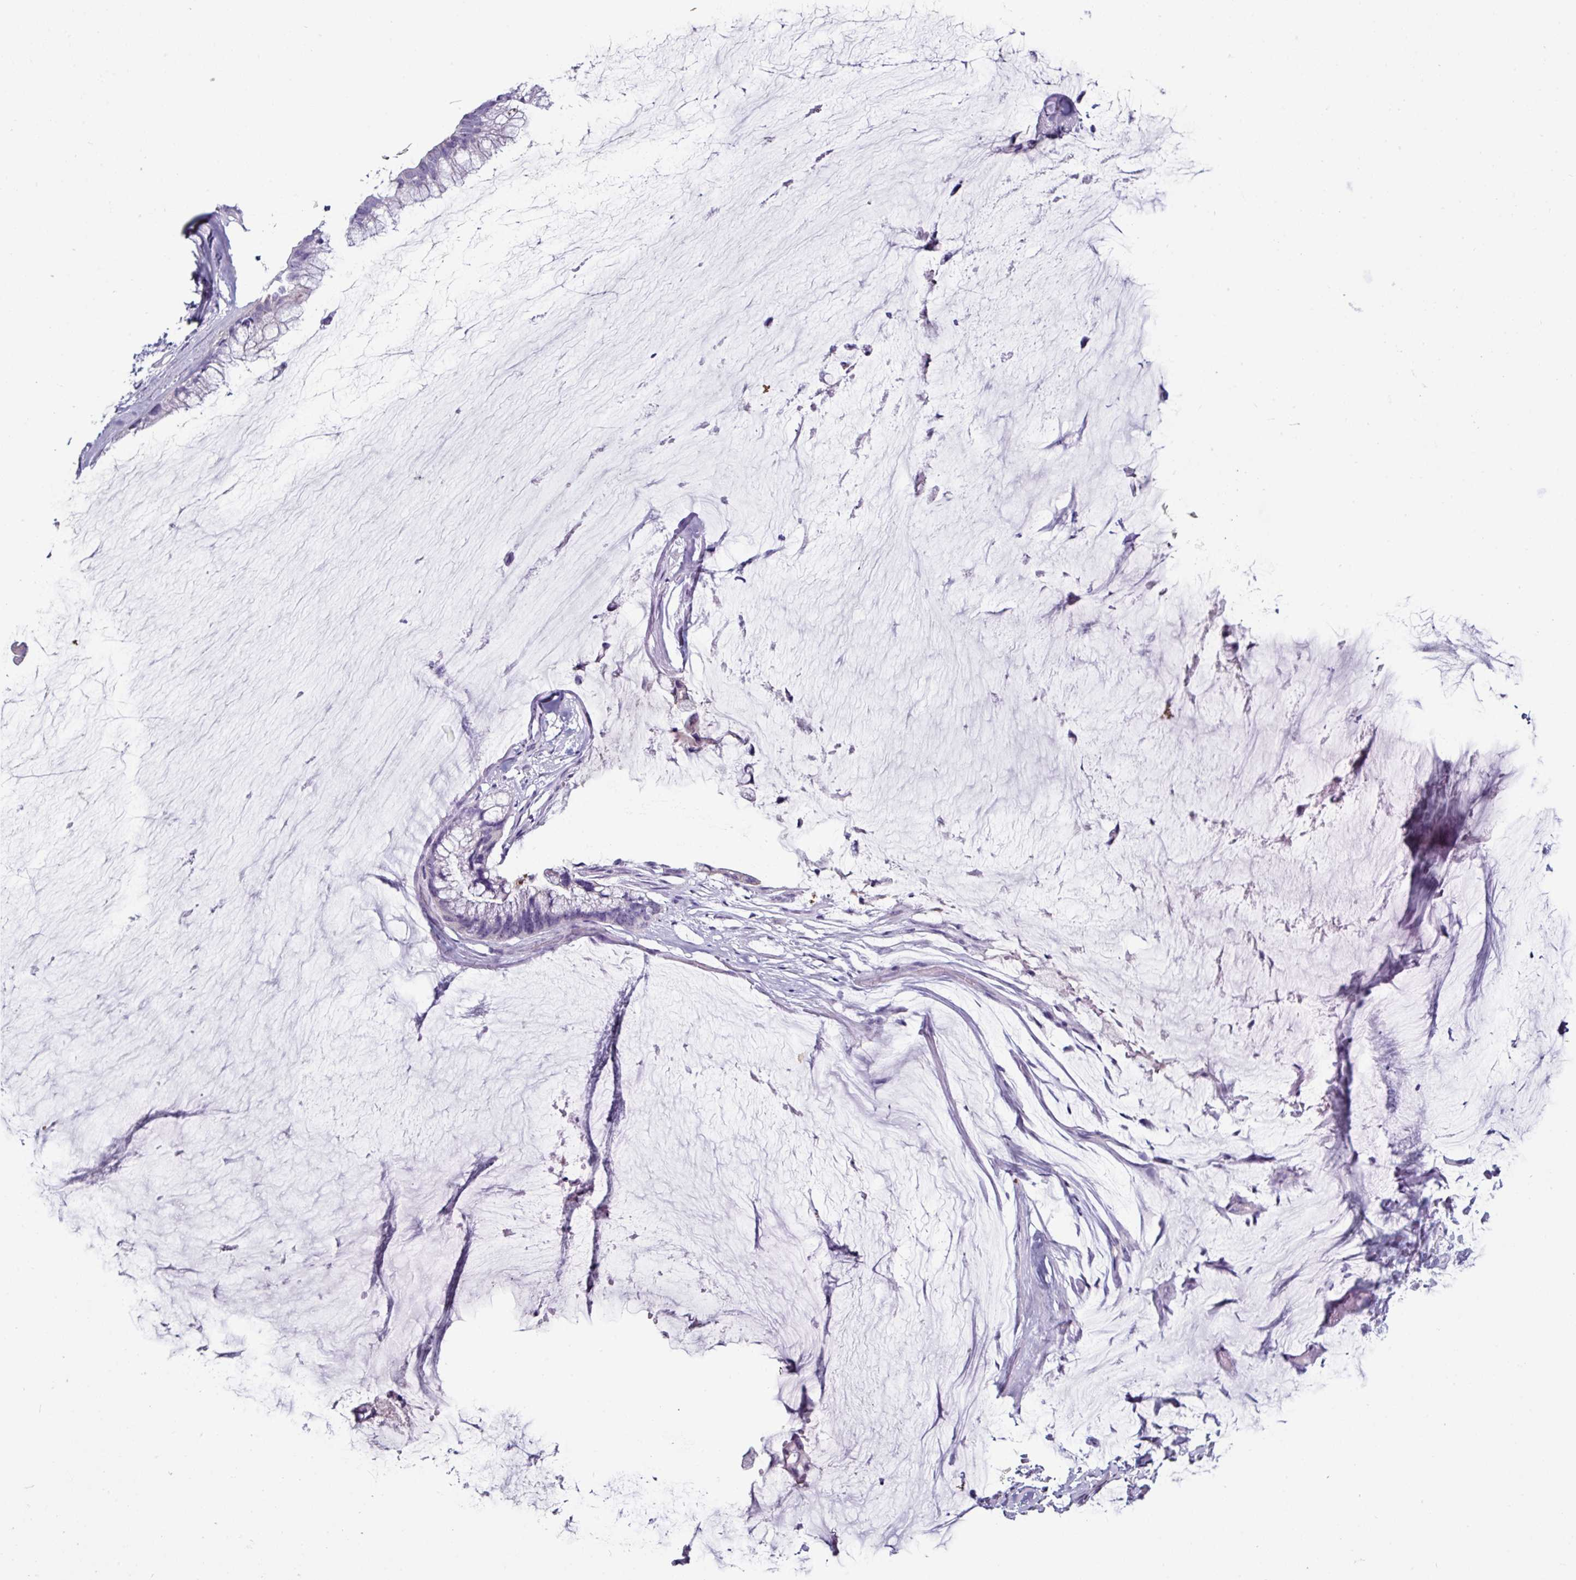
{"staining": {"intensity": "negative", "quantity": "none", "location": "none"}, "tissue": "ovarian cancer", "cell_type": "Tumor cells", "image_type": "cancer", "snomed": [{"axis": "morphology", "description": "Cystadenocarcinoma, mucinous, NOS"}, {"axis": "topography", "description": "Ovary"}], "caption": "DAB immunohistochemical staining of human ovarian cancer exhibits no significant expression in tumor cells.", "gene": "GLP2R", "patient": {"sex": "female", "age": 39}}